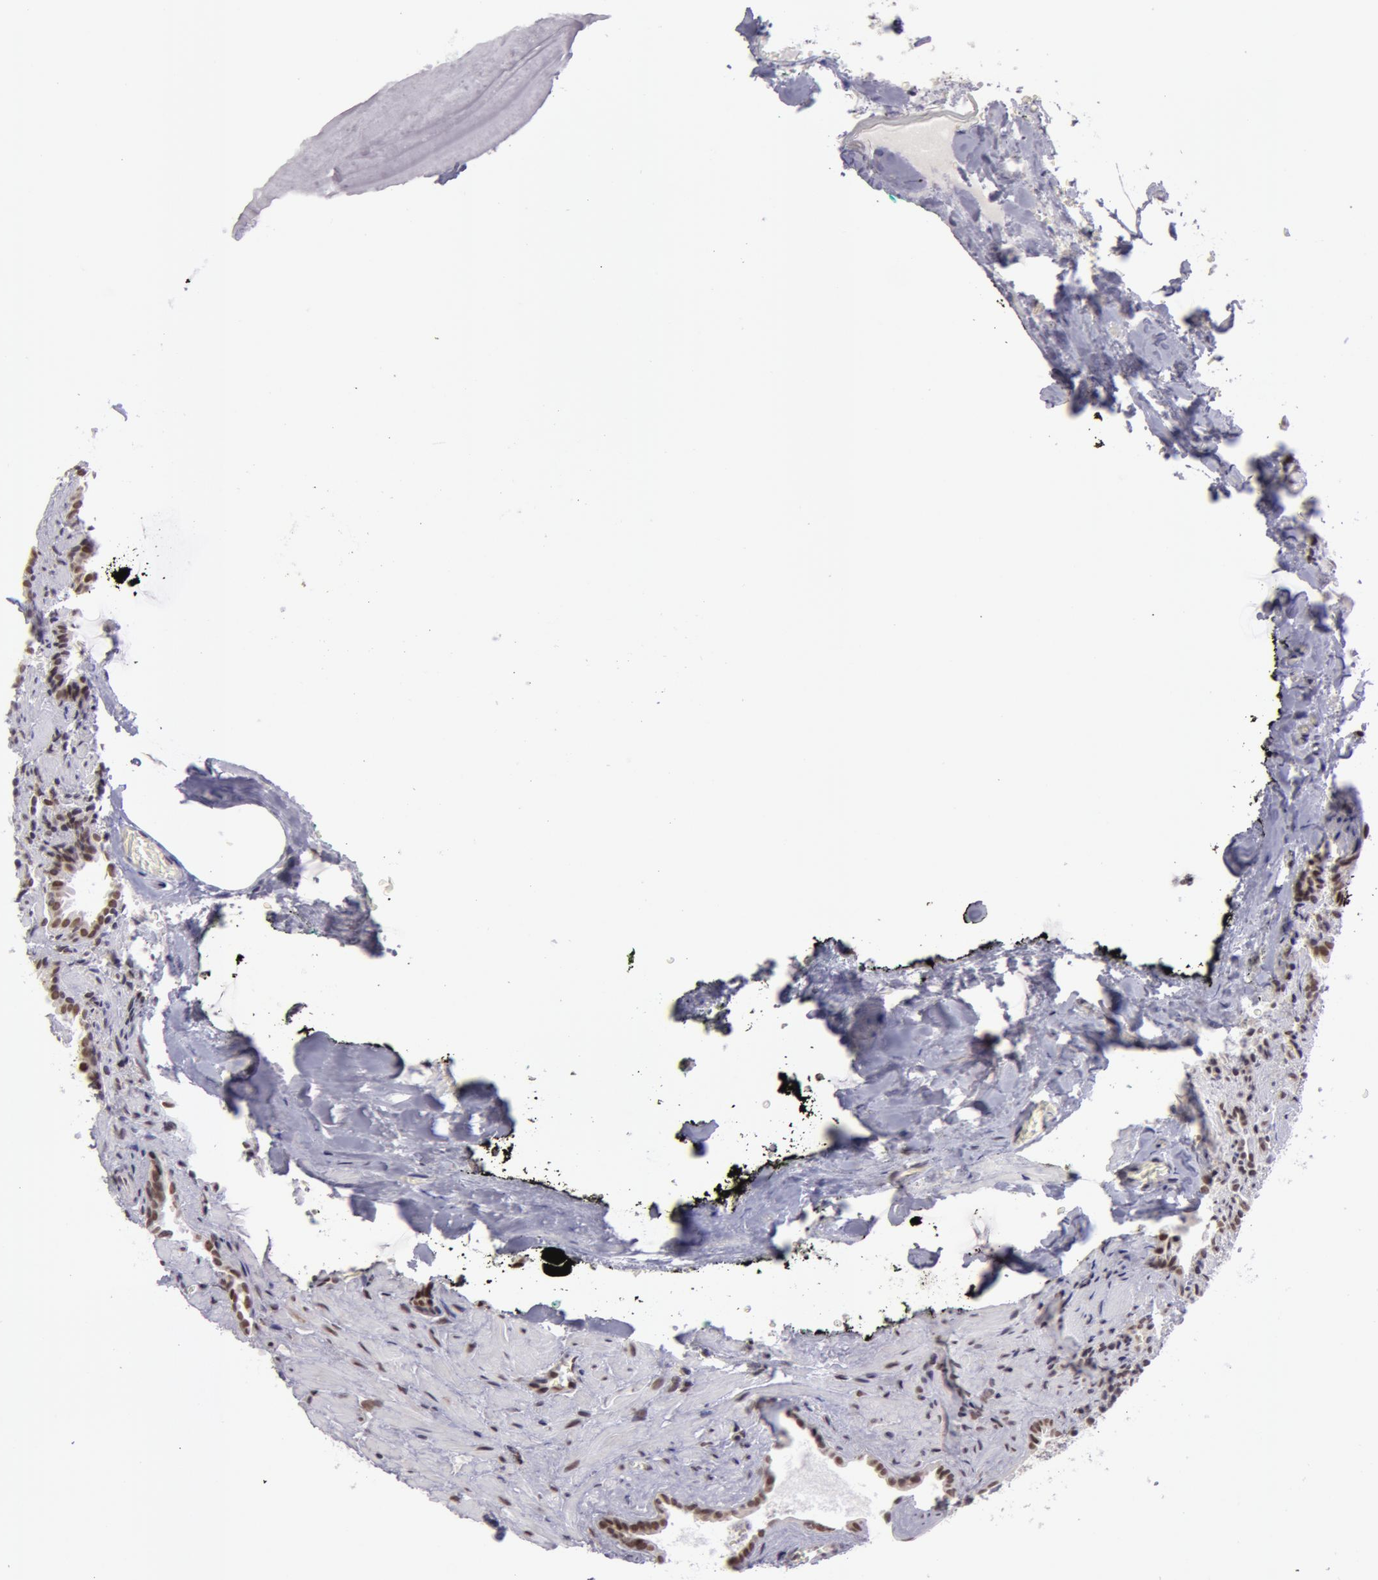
{"staining": {"intensity": "moderate", "quantity": "25%-75%", "location": "nuclear"}, "tissue": "prostate cancer", "cell_type": "Tumor cells", "image_type": "cancer", "snomed": [{"axis": "morphology", "description": "Adenocarcinoma, Medium grade"}, {"axis": "topography", "description": "Prostate"}], "caption": "This is an image of immunohistochemistry staining of medium-grade adenocarcinoma (prostate), which shows moderate staining in the nuclear of tumor cells.", "gene": "VRTN", "patient": {"sex": "male", "age": 64}}